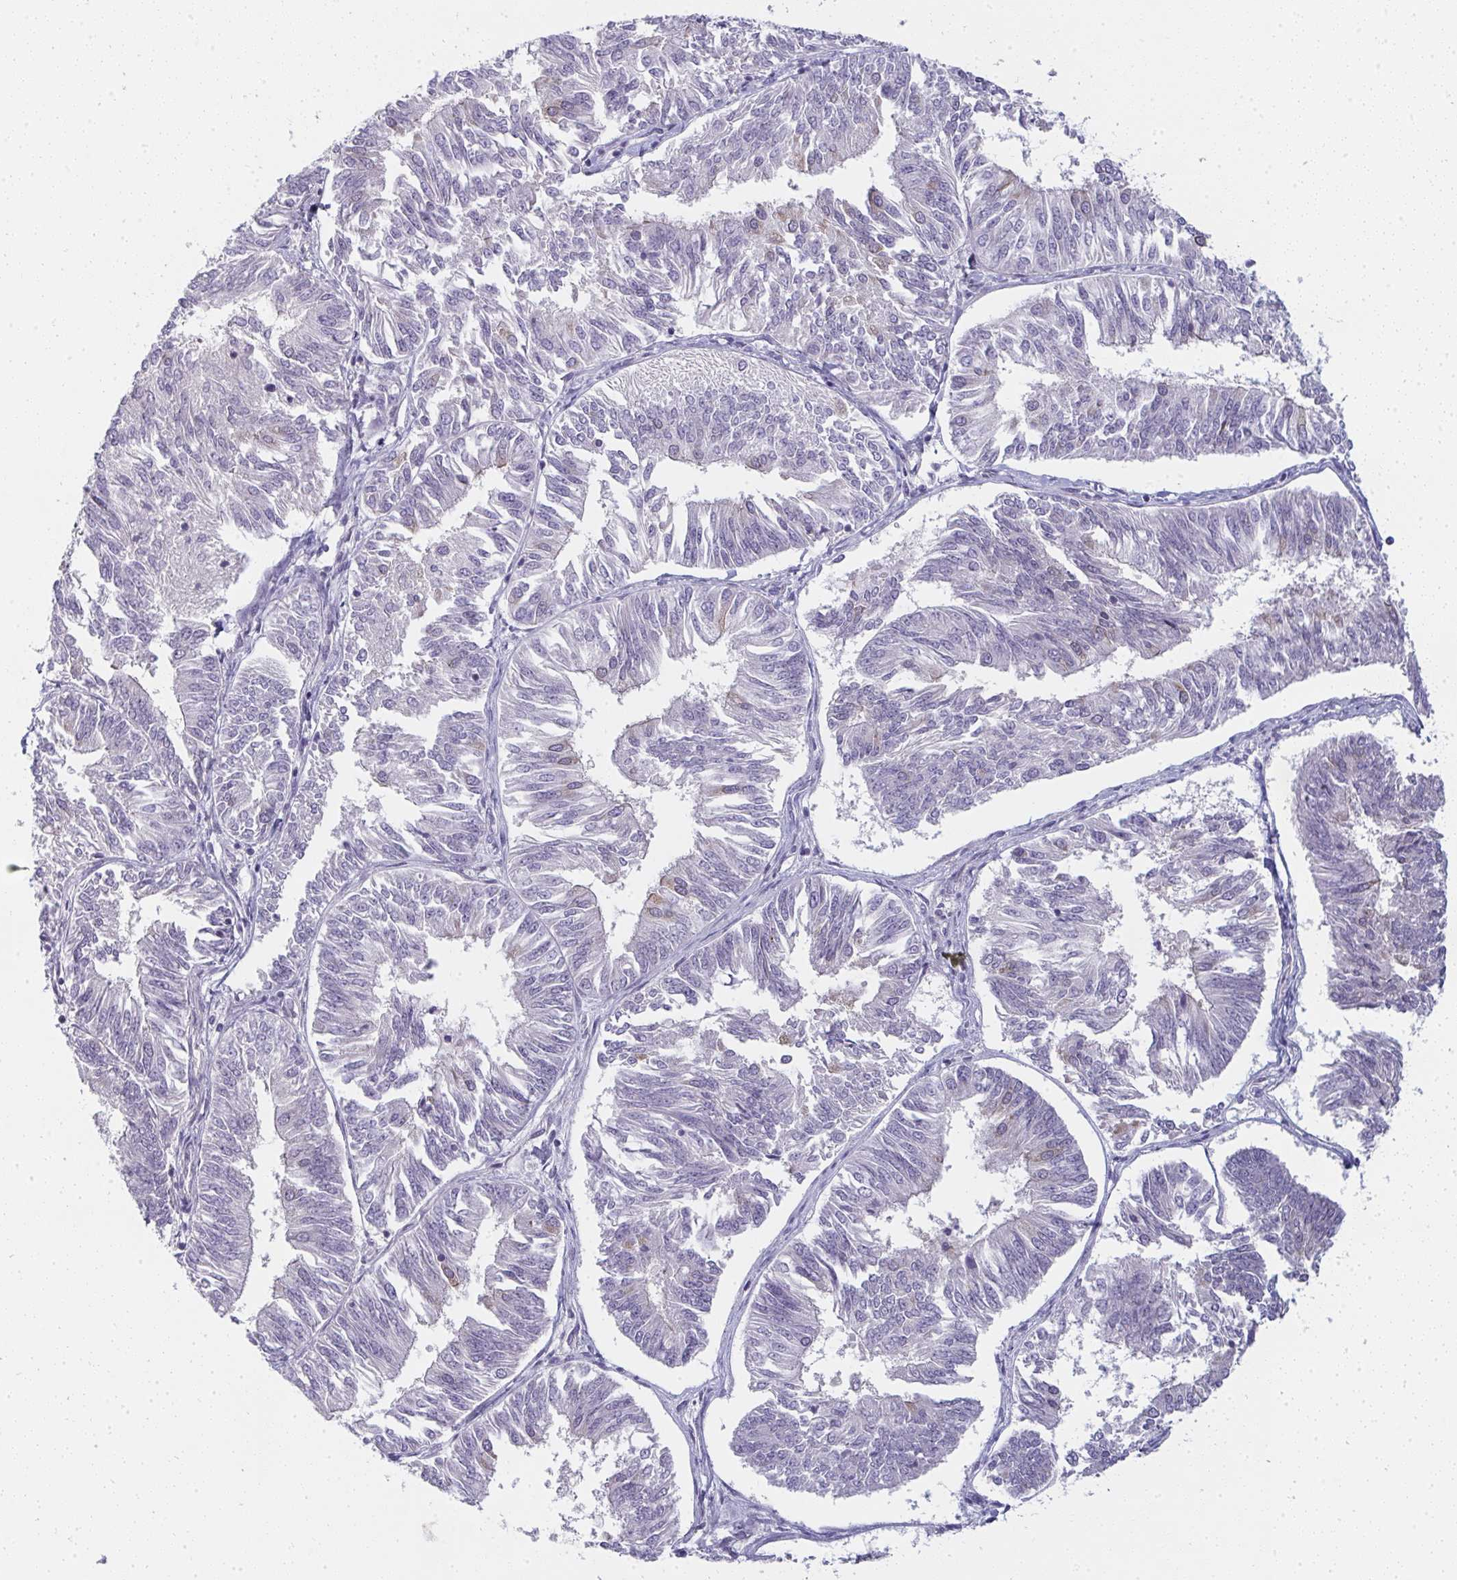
{"staining": {"intensity": "negative", "quantity": "none", "location": "none"}, "tissue": "endometrial cancer", "cell_type": "Tumor cells", "image_type": "cancer", "snomed": [{"axis": "morphology", "description": "Adenocarcinoma, NOS"}, {"axis": "topography", "description": "Endometrium"}], "caption": "This photomicrograph is of endometrial adenocarcinoma stained with immunohistochemistry (IHC) to label a protein in brown with the nuclei are counter-stained blue. There is no positivity in tumor cells.", "gene": "SHB", "patient": {"sex": "female", "age": 58}}